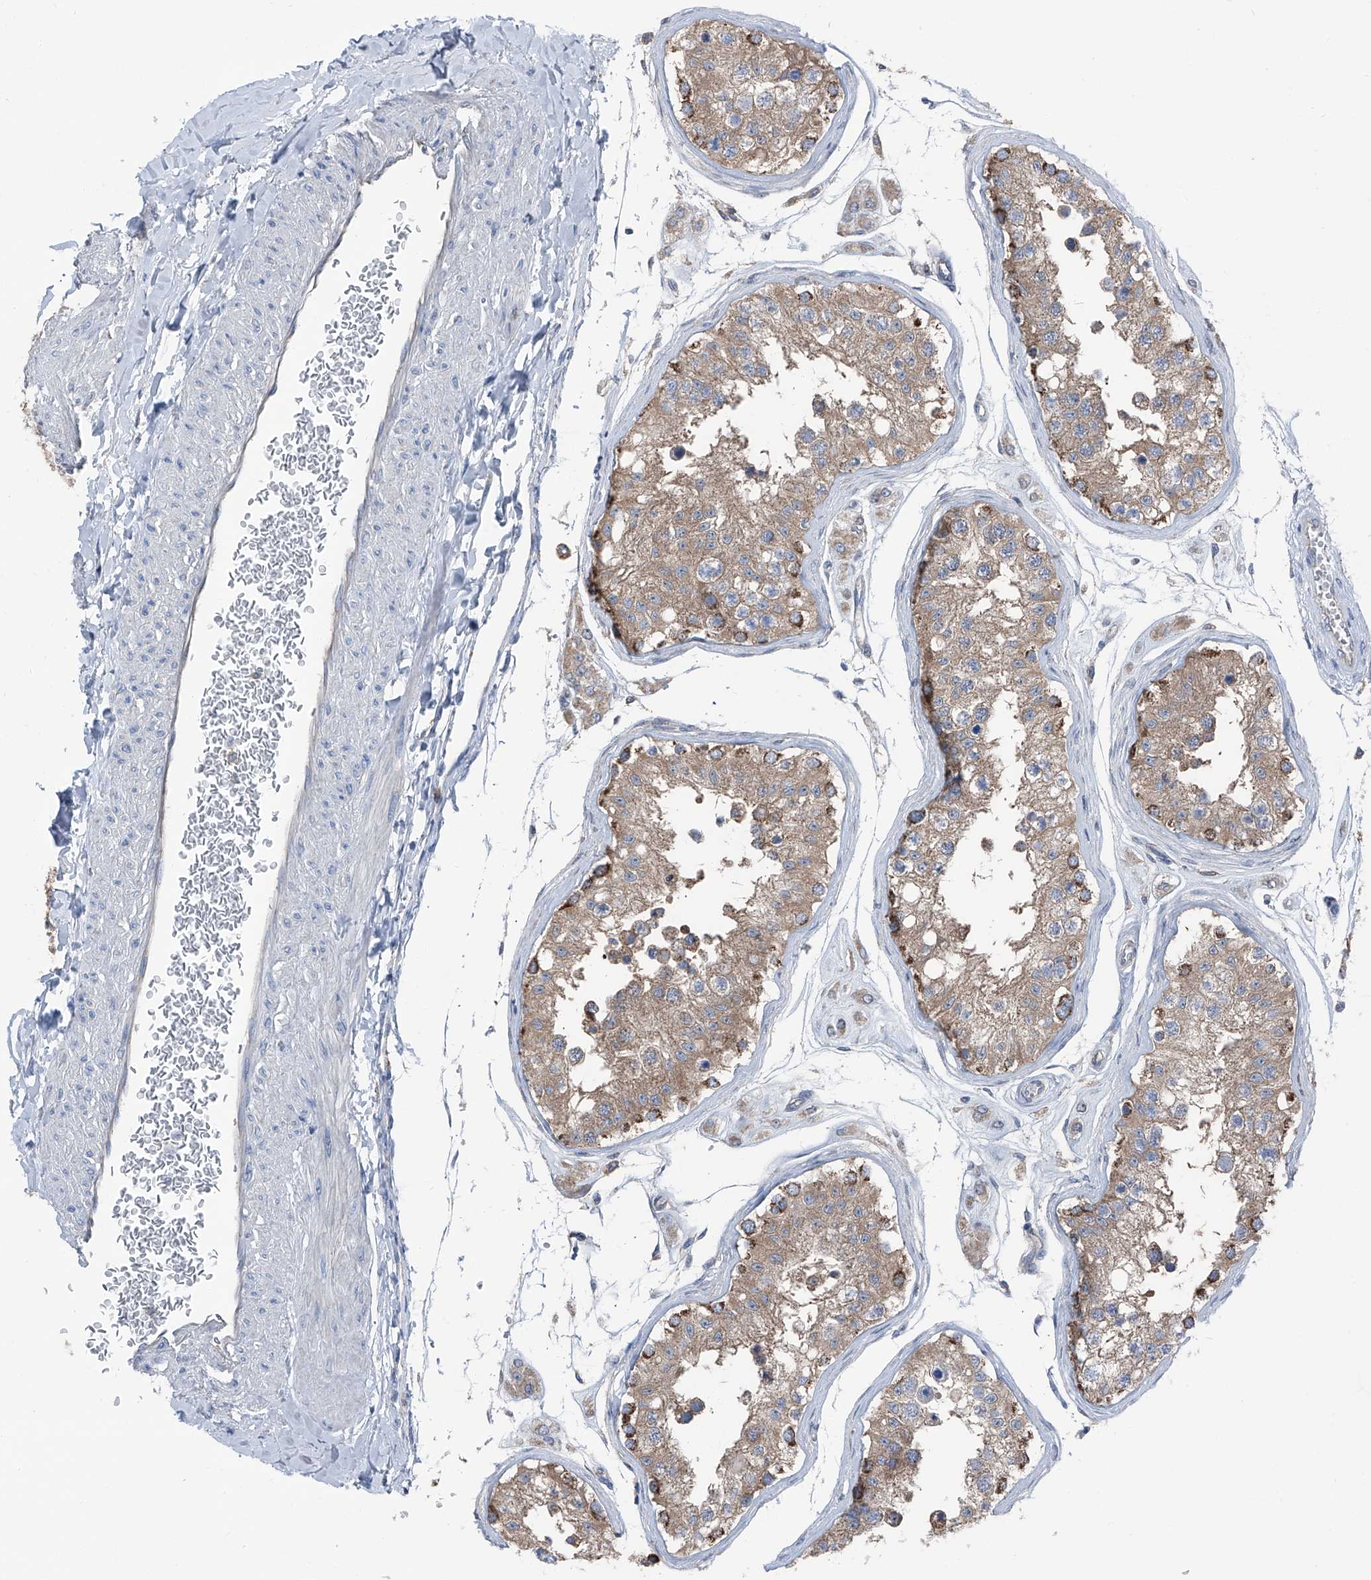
{"staining": {"intensity": "moderate", "quantity": "25%-75%", "location": "cytoplasmic/membranous"}, "tissue": "testis", "cell_type": "Cells in seminiferous ducts", "image_type": "normal", "snomed": [{"axis": "morphology", "description": "Normal tissue, NOS"}, {"axis": "morphology", "description": "Adenocarcinoma, metastatic, NOS"}, {"axis": "topography", "description": "Testis"}], "caption": "An immunohistochemistry (IHC) micrograph of benign tissue is shown. Protein staining in brown shows moderate cytoplasmic/membranous positivity in testis within cells in seminiferous ducts. Ihc stains the protein in brown and the nuclei are stained blue.", "gene": "GPR142", "patient": {"sex": "male", "age": 26}}